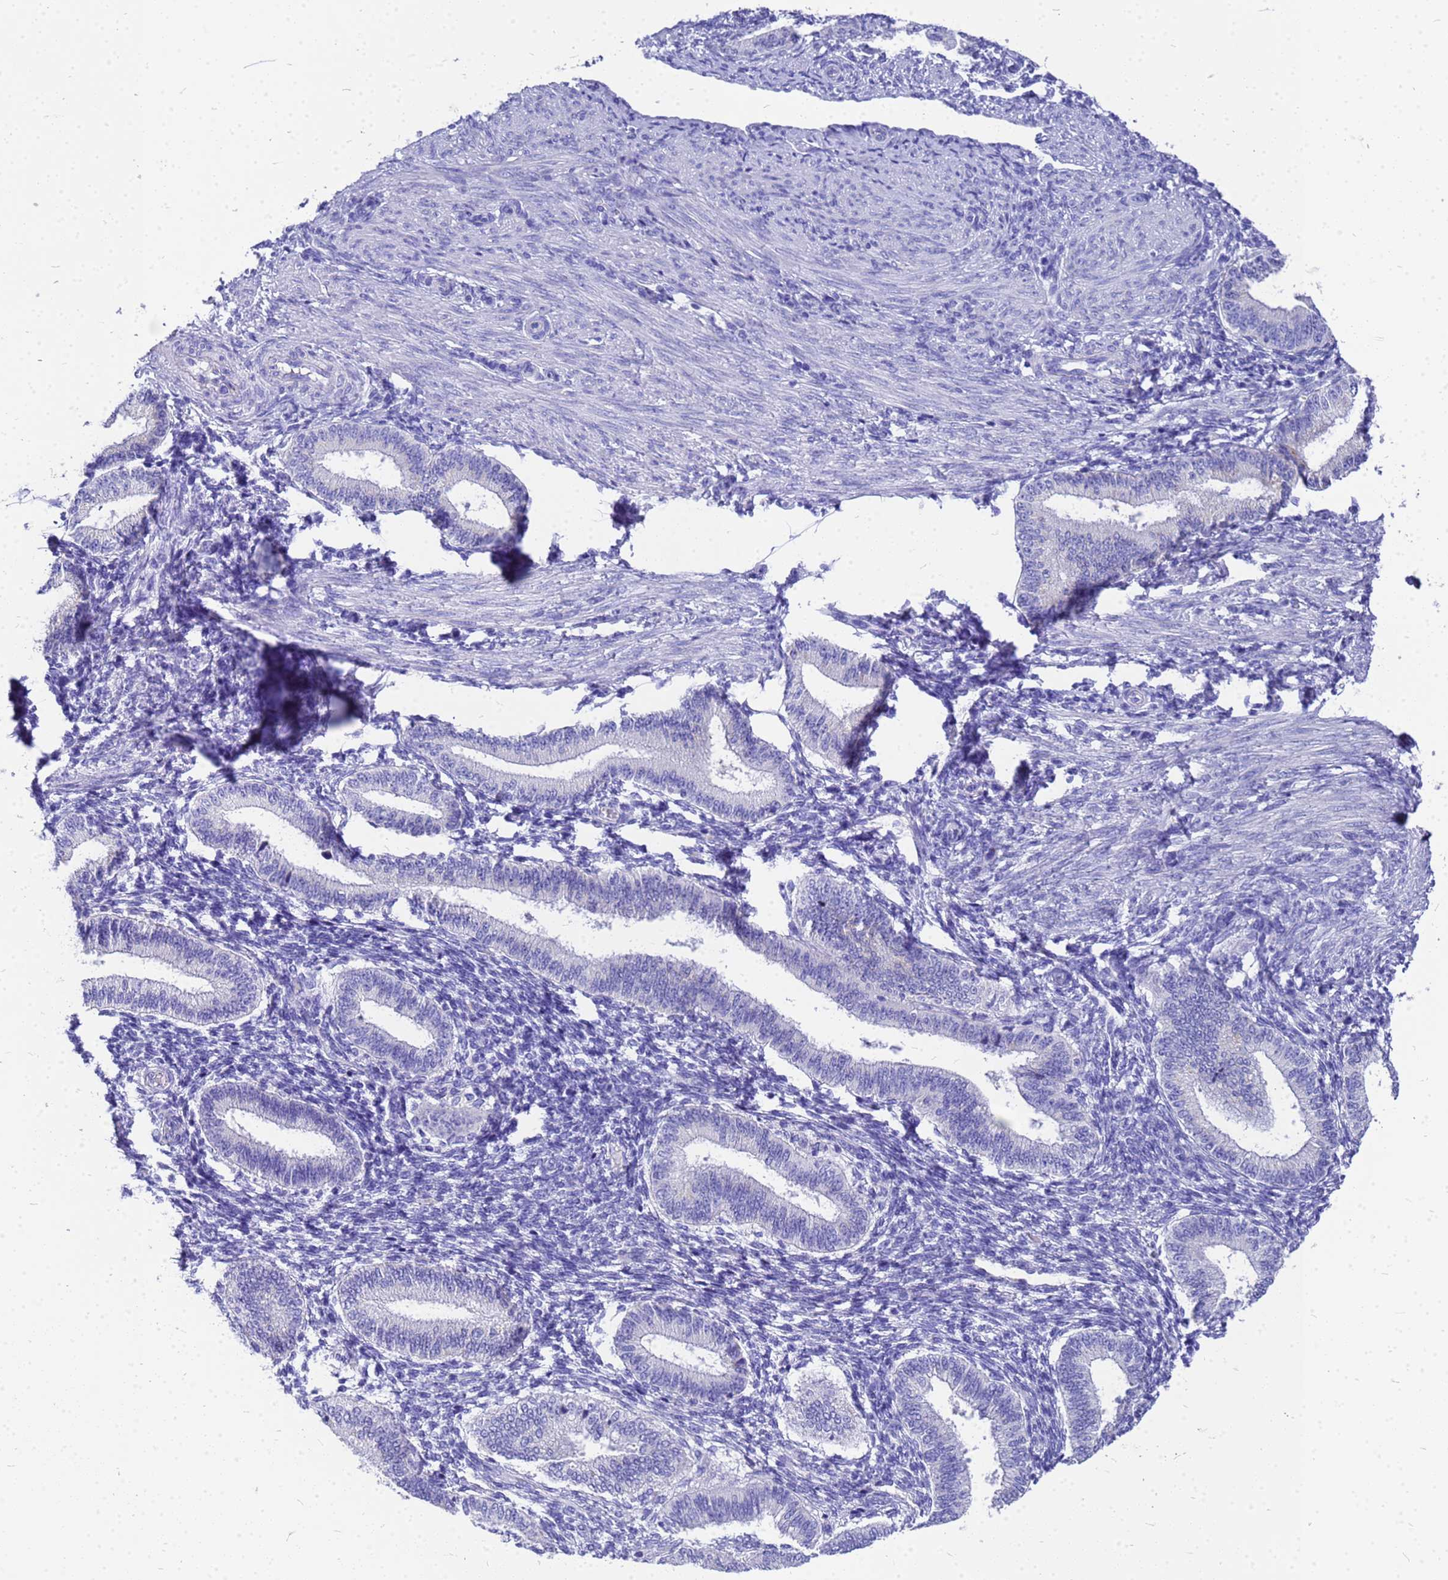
{"staining": {"intensity": "negative", "quantity": "none", "location": "none"}, "tissue": "endometrium", "cell_type": "Cells in endometrial stroma", "image_type": "normal", "snomed": [{"axis": "morphology", "description": "Normal tissue, NOS"}, {"axis": "topography", "description": "Endometrium"}], "caption": "High power microscopy micrograph of an immunohistochemistry (IHC) micrograph of normal endometrium, revealing no significant staining in cells in endometrial stroma. The staining was performed using DAB (3,3'-diaminobenzidine) to visualize the protein expression in brown, while the nuclei were stained in blue with hematoxylin (Magnification: 20x).", "gene": "OR52E2", "patient": {"sex": "female", "age": 39}}